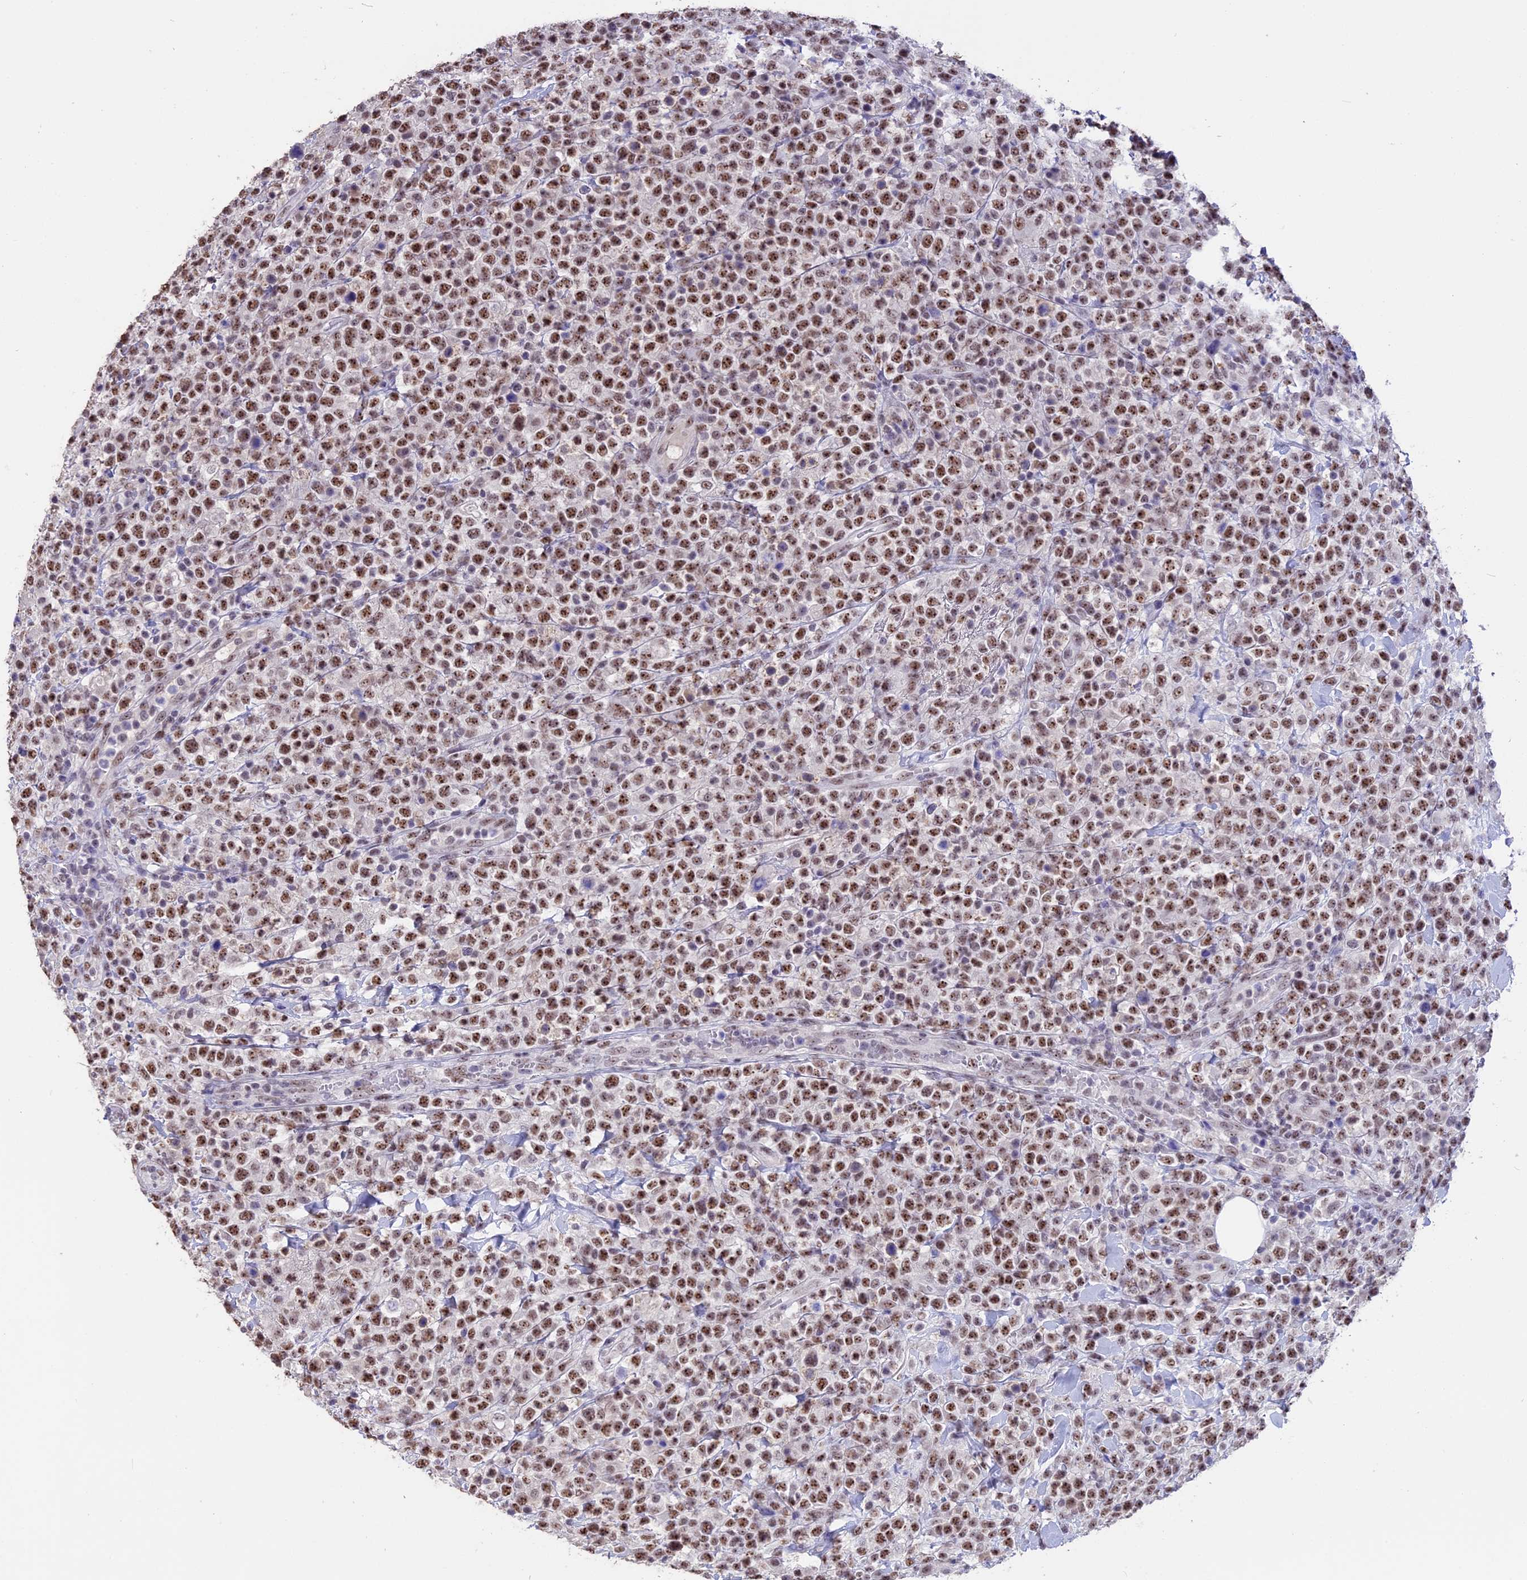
{"staining": {"intensity": "moderate", "quantity": ">75%", "location": "nuclear"}, "tissue": "lymphoma", "cell_type": "Tumor cells", "image_type": "cancer", "snomed": [{"axis": "morphology", "description": "Malignant lymphoma, non-Hodgkin's type, High grade"}, {"axis": "topography", "description": "Colon"}], "caption": "Moderate nuclear positivity for a protein is present in approximately >75% of tumor cells of malignant lymphoma, non-Hodgkin's type (high-grade) using immunohistochemistry.", "gene": "SETD2", "patient": {"sex": "female", "age": 53}}